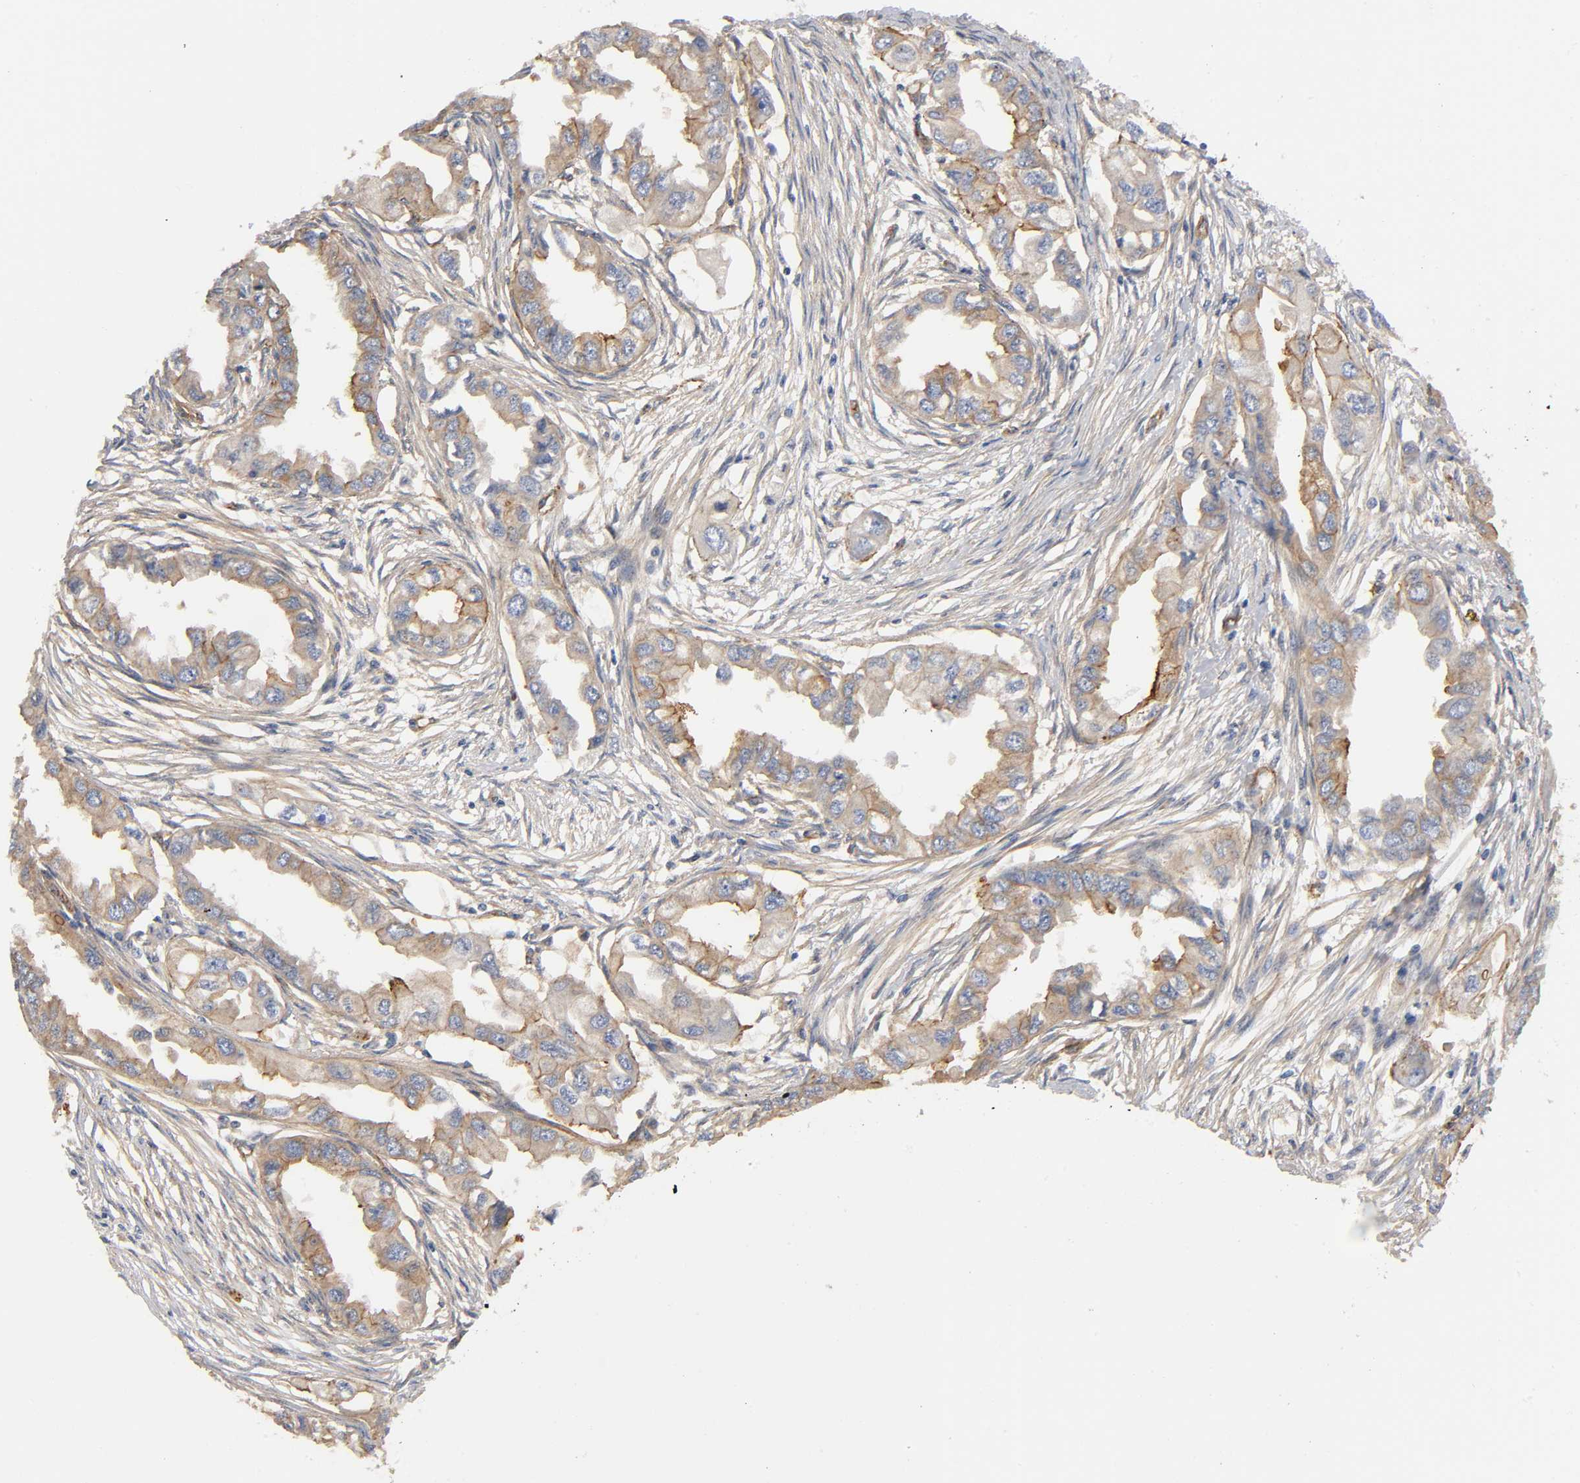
{"staining": {"intensity": "moderate", "quantity": ">75%", "location": "cytoplasmic/membranous"}, "tissue": "endometrial cancer", "cell_type": "Tumor cells", "image_type": "cancer", "snomed": [{"axis": "morphology", "description": "Adenocarcinoma, NOS"}, {"axis": "topography", "description": "Endometrium"}], "caption": "Adenocarcinoma (endometrial) stained with a protein marker demonstrates moderate staining in tumor cells.", "gene": "MARS1", "patient": {"sex": "female", "age": 67}}